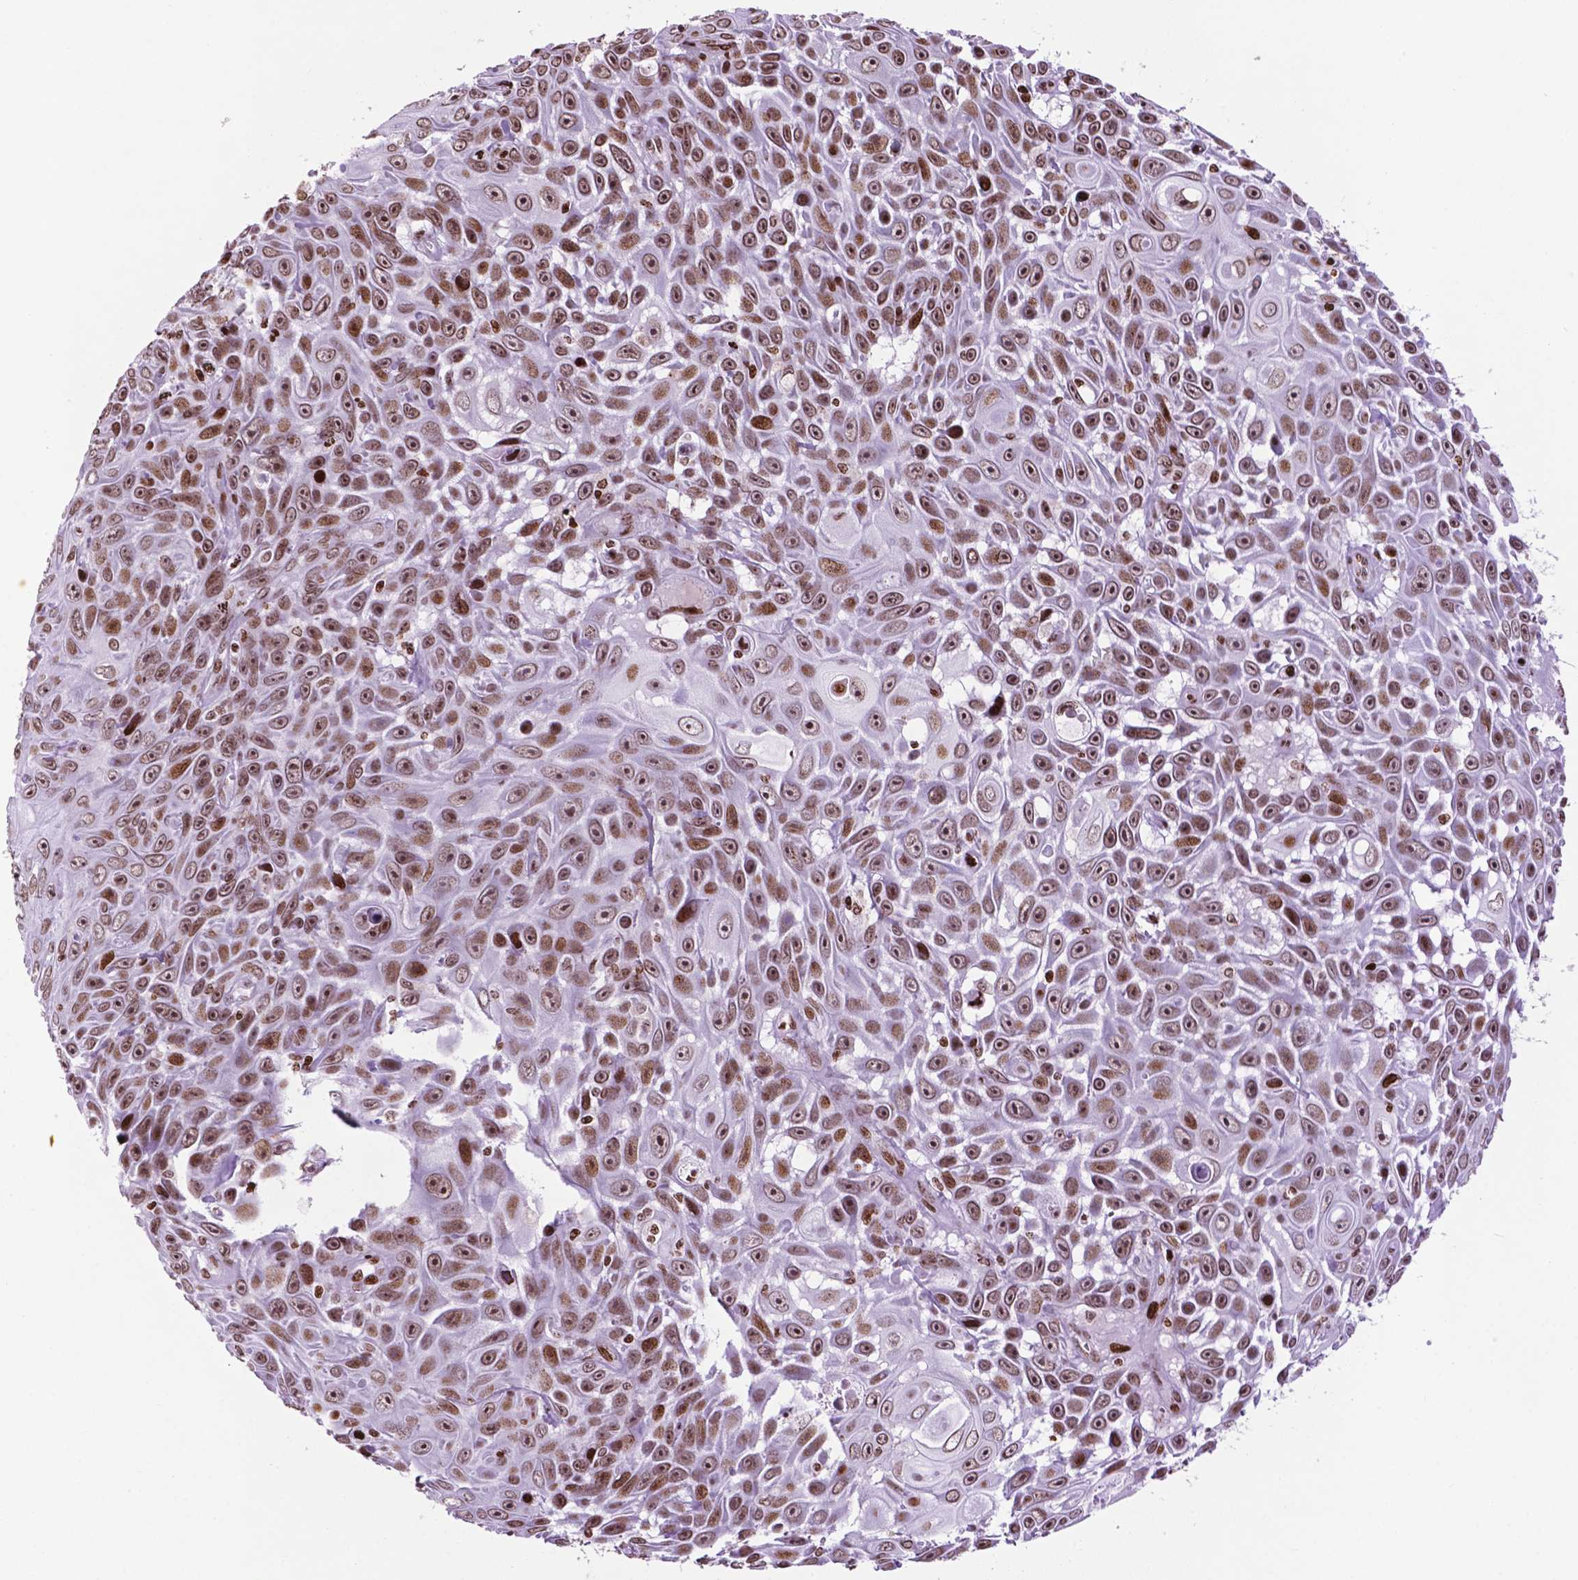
{"staining": {"intensity": "moderate", "quantity": ">75%", "location": "nuclear"}, "tissue": "skin cancer", "cell_type": "Tumor cells", "image_type": "cancer", "snomed": [{"axis": "morphology", "description": "Squamous cell carcinoma, NOS"}, {"axis": "topography", "description": "Skin"}], "caption": "A medium amount of moderate nuclear staining is identified in about >75% of tumor cells in skin squamous cell carcinoma tissue. Nuclei are stained in blue.", "gene": "TMEM250", "patient": {"sex": "male", "age": 82}}